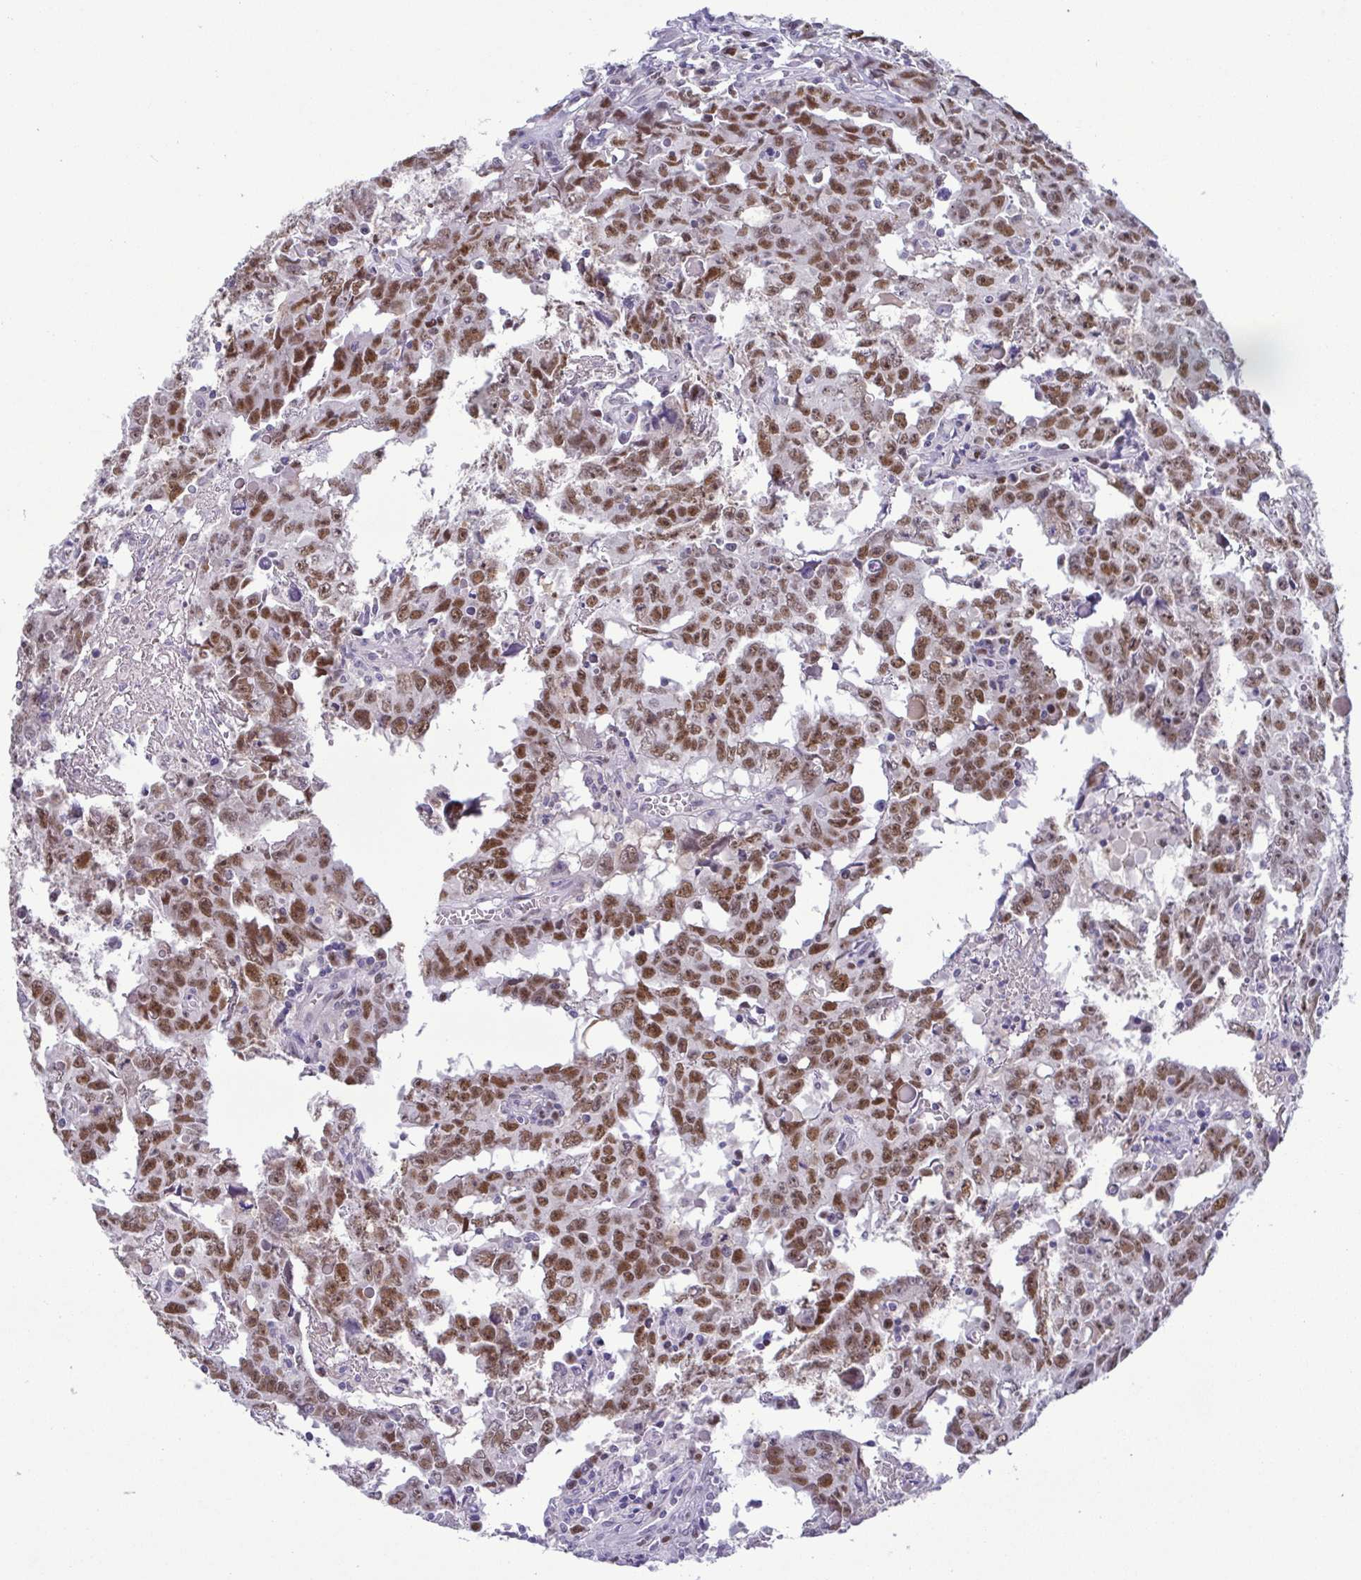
{"staining": {"intensity": "moderate", "quantity": ">75%", "location": "nuclear"}, "tissue": "testis cancer", "cell_type": "Tumor cells", "image_type": "cancer", "snomed": [{"axis": "morphology", "description": "Carcinoma, Embryonal, NOS"}, {"axis": "topography", "description": "Testis"}], "caption": "Moderate nuclear staining is appreciated in approximately >75% of tumor cells in embryonal carcinoma (testis).", "gene": "TIPIN", "patient": {"sex": "male", "age": 22}}